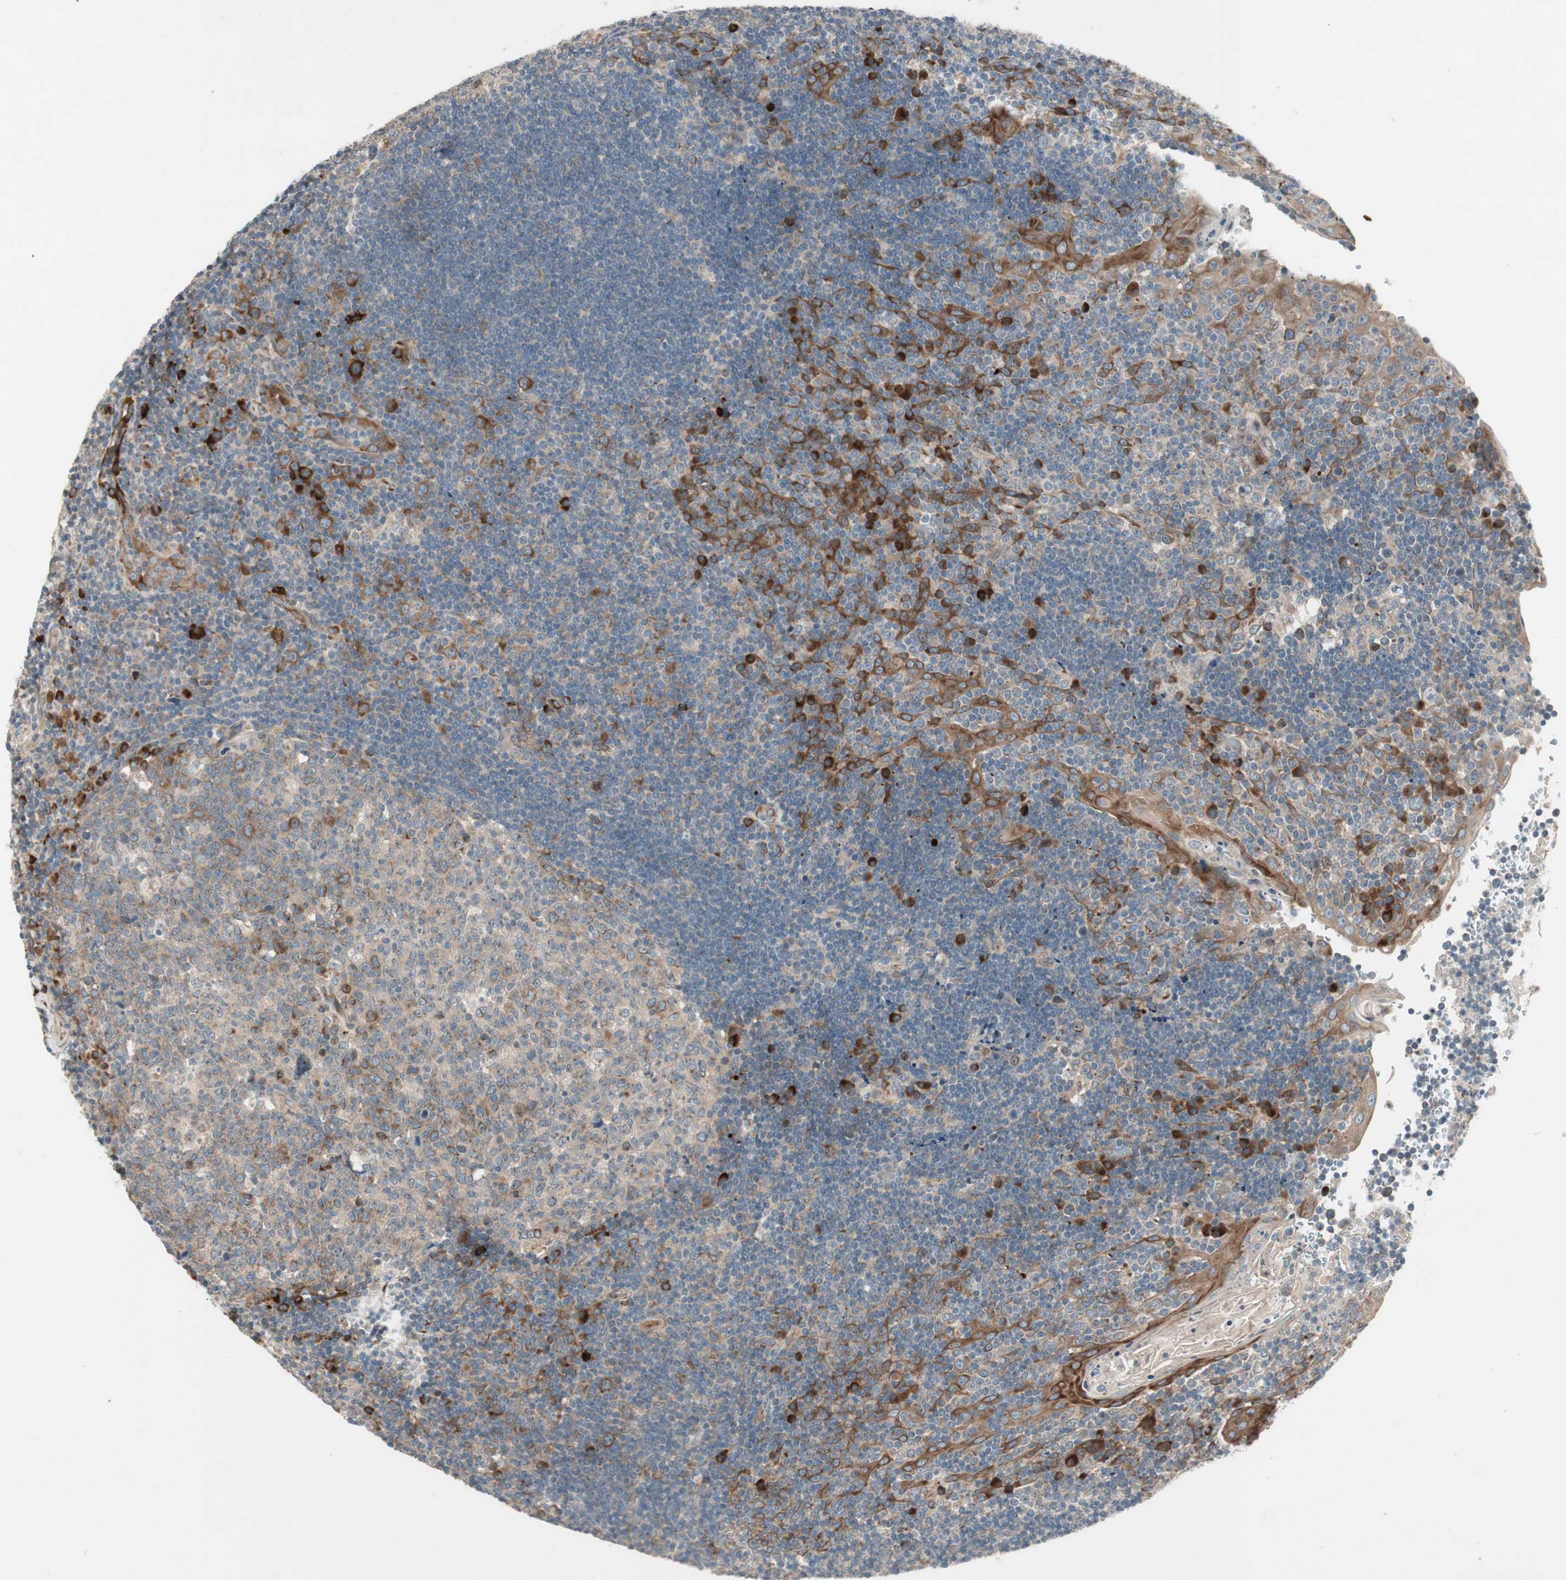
{"staining": {"intensity": "moderate", "quantity": "25%-75%", "location": "cytoplasmic/membranous"}, "tissue": "tonsil", "cell_type": "Germinal center cells", "image_type": "normal", "snomed": [{"axis": "morphology", "description": "Normal tissue, NOS"}, {"axis": "topography", "description": "Tonsil"}], "caption": "Immunohistochemistry (IHC) (DAB) staining of unremarkable tonsil demonstrates moderate cytoplasmic/membranous protein expression in about 25%-75% of germinal center cells. (Stains: DAB in brown, nuclei in blue, Microscopy: brightfield microscopy at high magnification).", "gene": "APOO", "patient": {"sex": "female", "age": 40}}